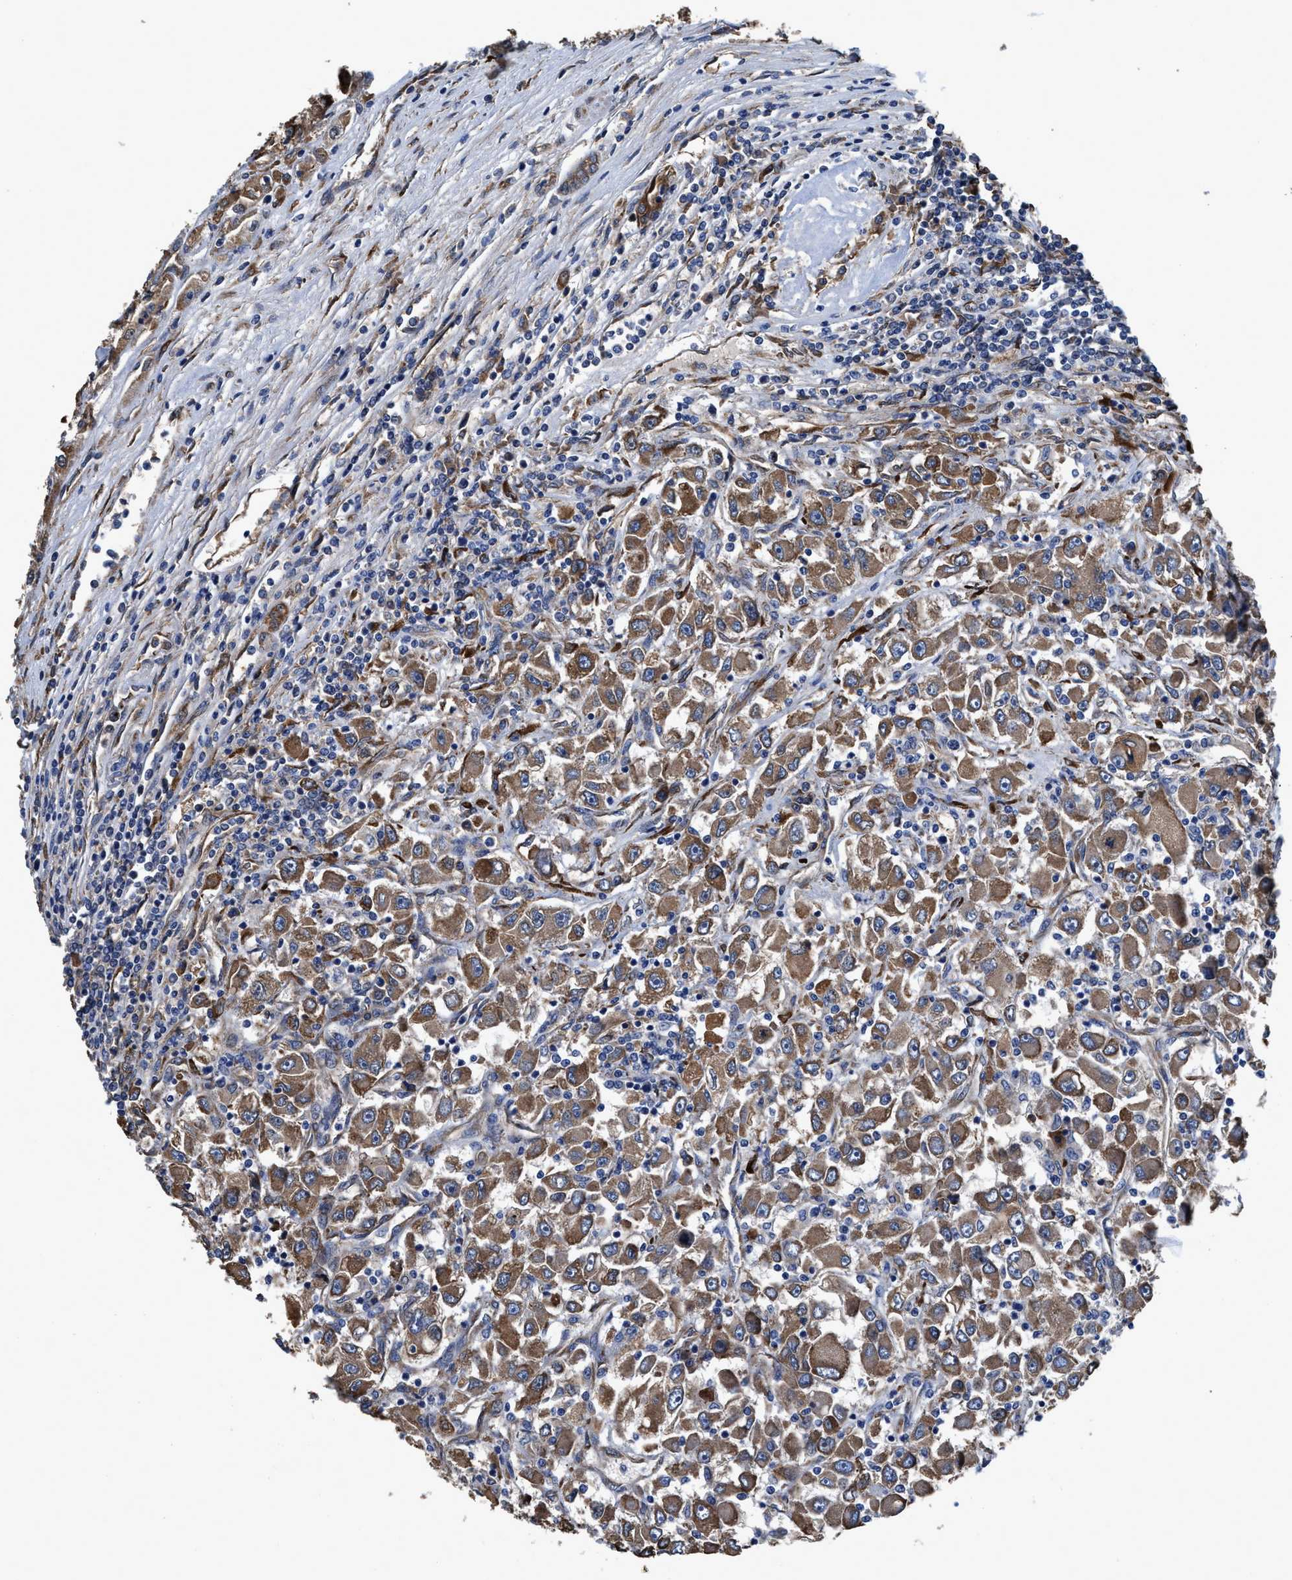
{"staining": {"intensity": "moderate", "quantity": ">75%", "location": "cytoplasmic/membranous"}, "tissue": "renal cancer", "cell_type": "Tumor cells", "image_type": "cancer", "snomed": [{"axis": "morphology", "description": "Adenocarcinoma, NOS"}, {"axis": "topography", "description": "Kidney"}], "caption": "Human adenocarcinoma (renal) stained for a protein (brown) shows moderate cytoplasmic/membranous positive staining in about >75% of tumor cells.", "gene": "IDNK", "patient": {"sex": "female", "age": 52}}